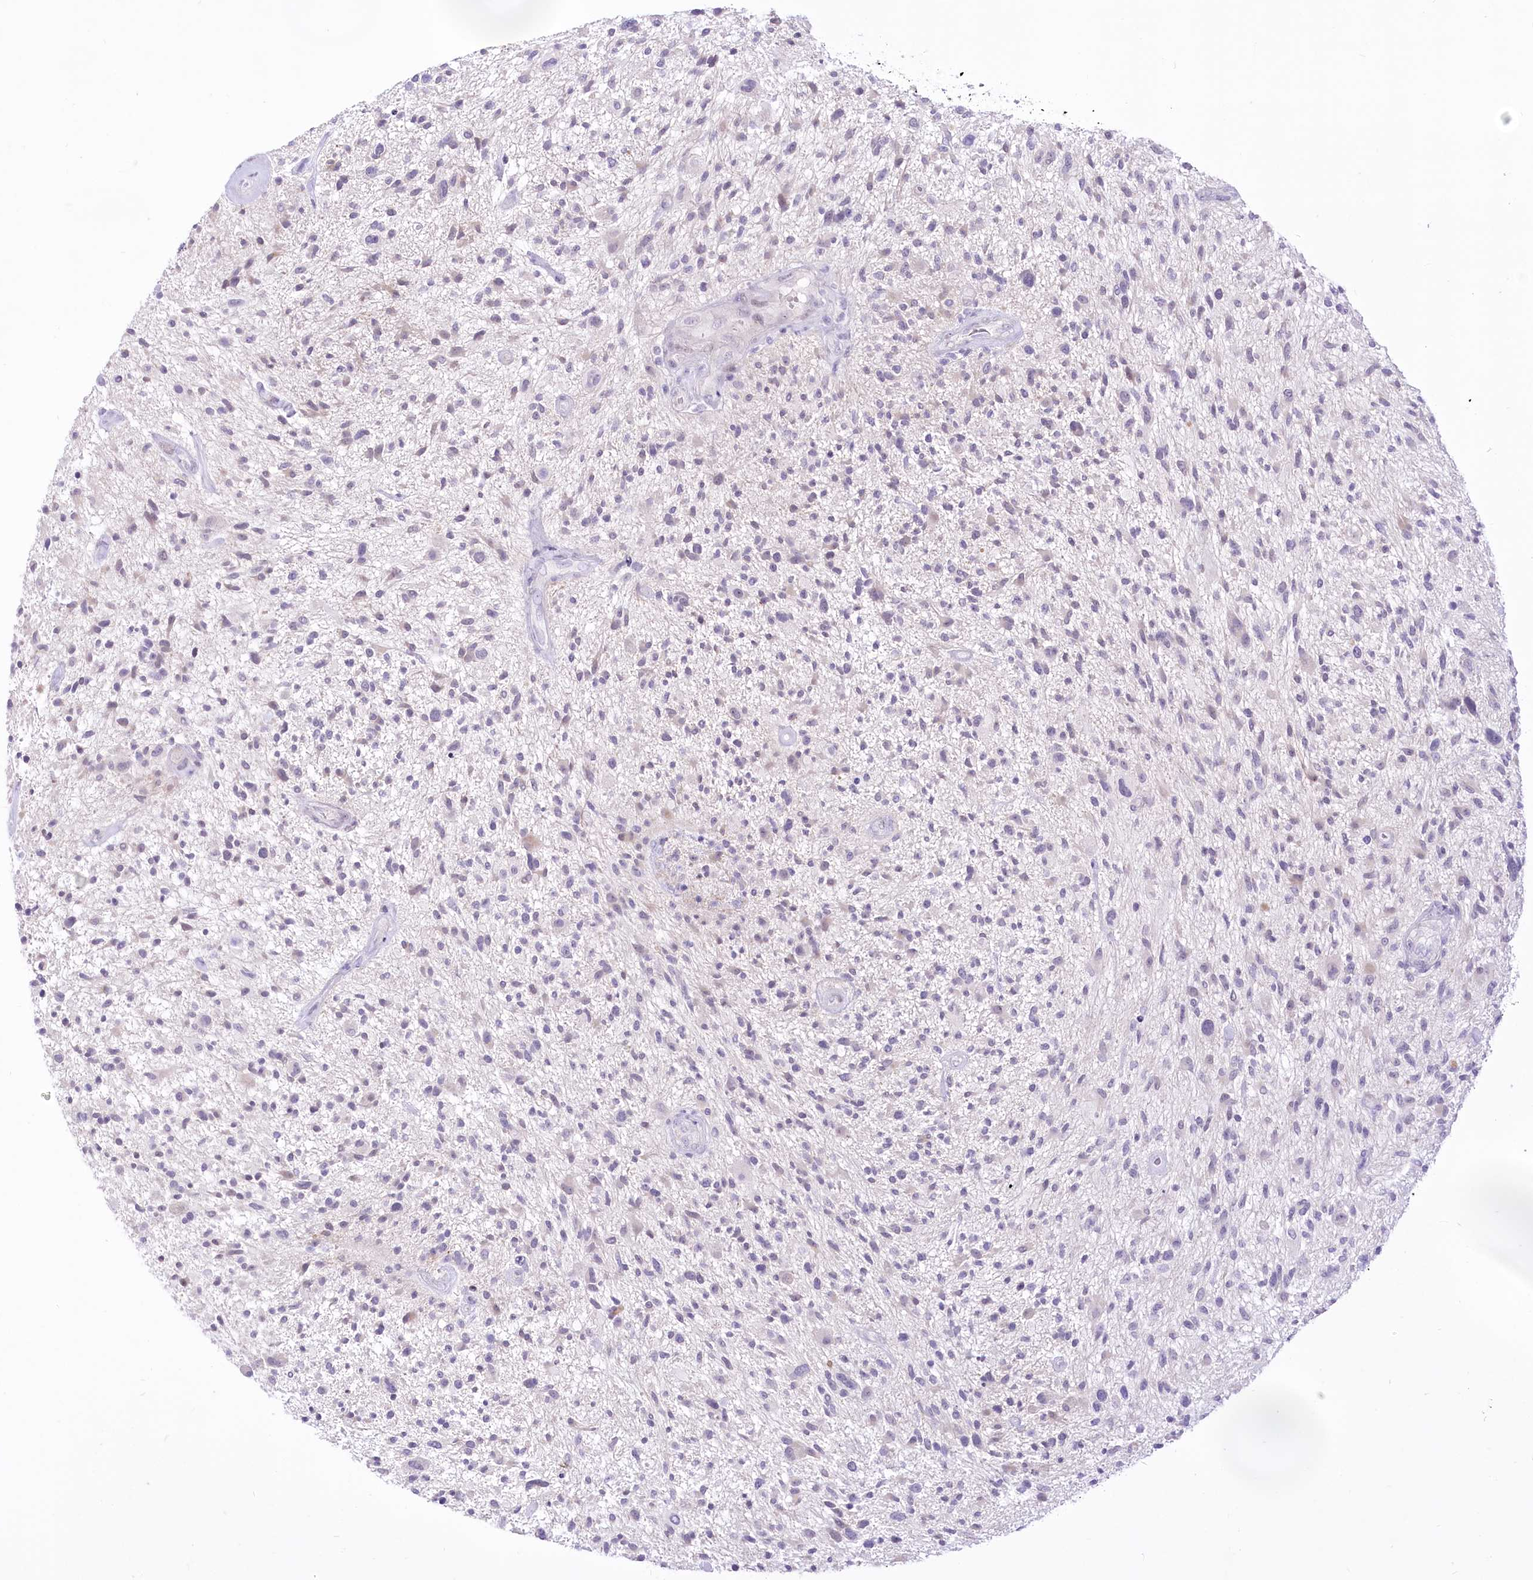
{"staining": {"intensity": "negative", "quantity": "none", "location": "none"}, "tissue": "glioma", "cell_type": "Tumor cells", "image_type": "cancer", "snomed": [{"axis": "morphology", "description": "Glioma, malignant, High grade"}, {"axis": "topography", "description": "Brain"}], "caption": "Tumor cells are negative for brown protein staining in glioma. Nuclei are stained in blue.", "gene": "BEND7", "patient": {"sex": "male", "age": 47}}